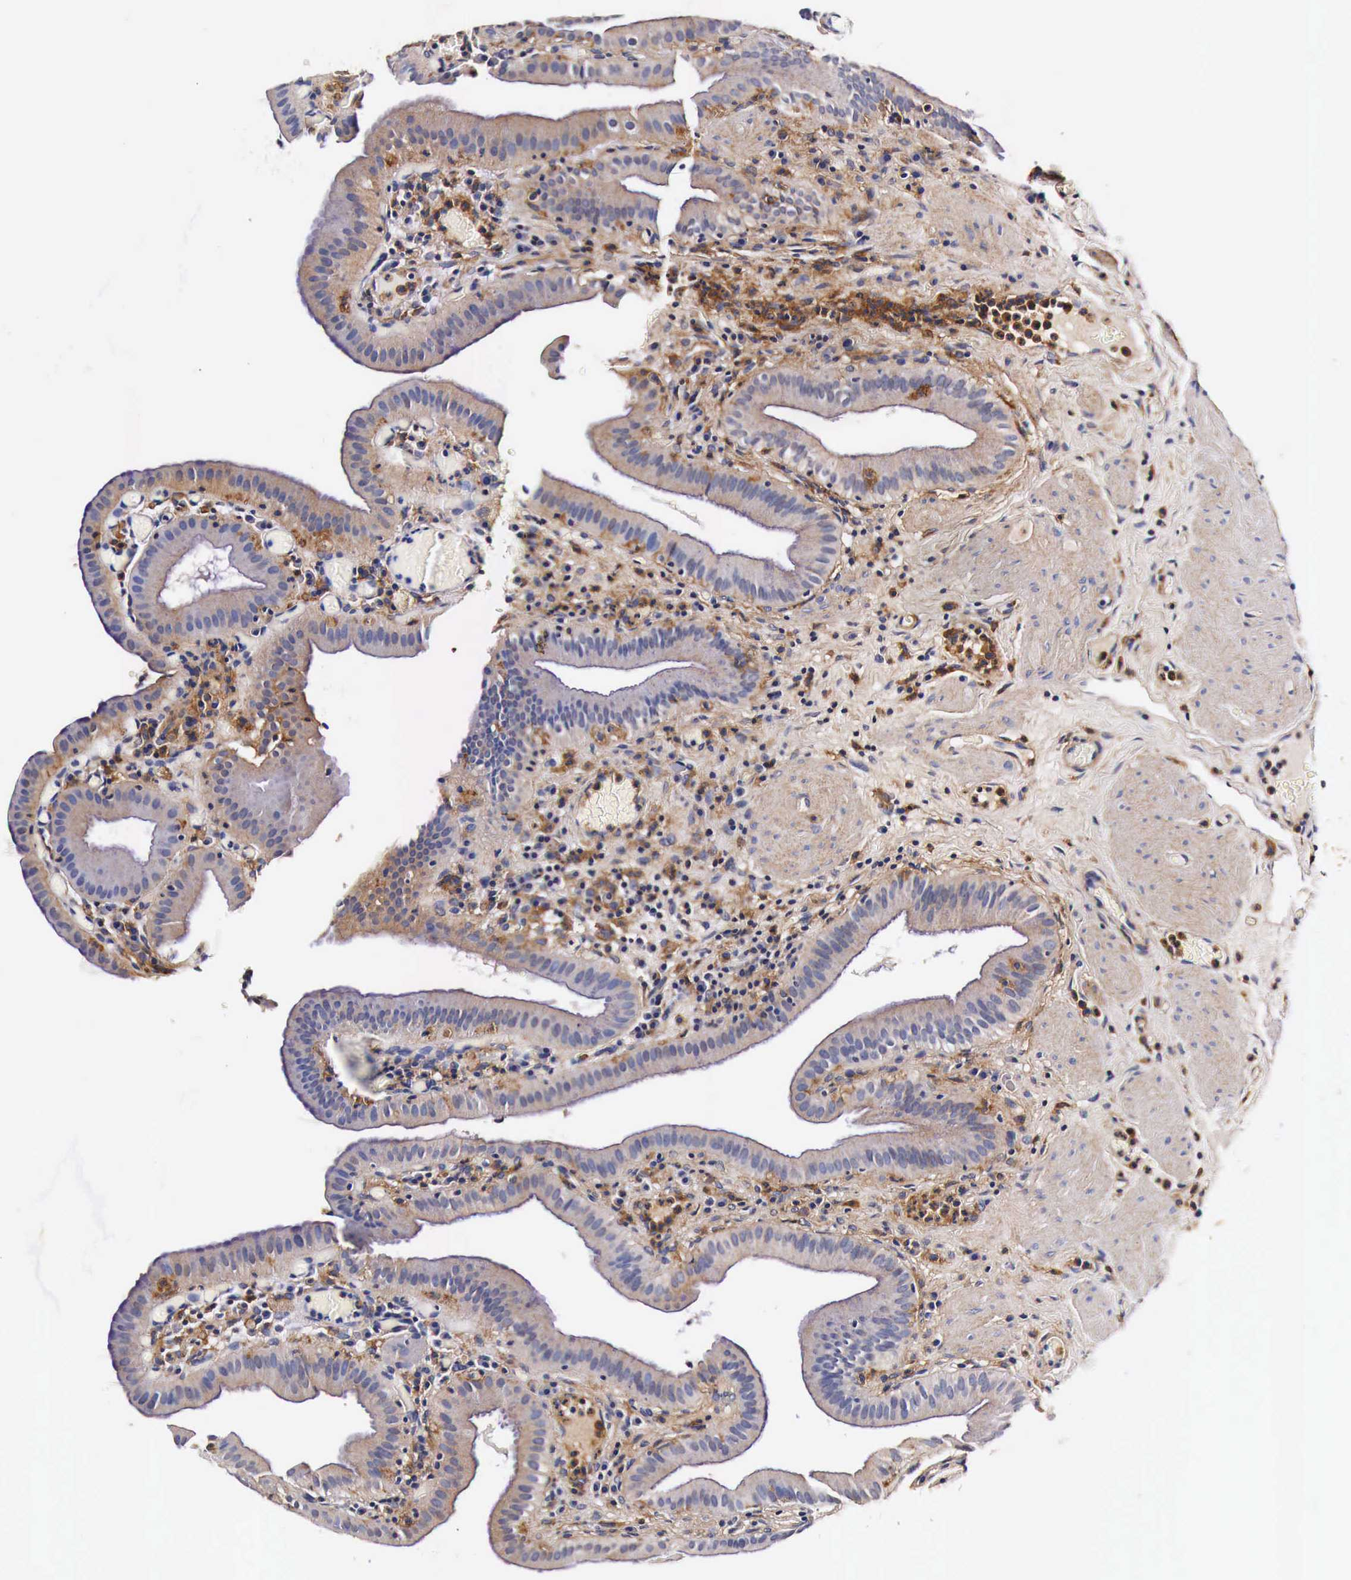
{"staining": {"intensity": "weak", "quantity": ">75%", "location": "cytoplasmic/membranous"}, "tissue": "gallbladder", "cell_type": "Glandular cells", "image_type": "normal", "snomed": [{"axis": "morphology", "description": "Normal tissue, NOS"}, {"axis": "topography", "description": "Gallbladder"}], "caption": "The immunohistochemical stain labels weak cytoplasmic/membranous expression in glandular cells of unremarkable gallbladder. Nuclei are stained in blue.", "gene": "RP2", "patient": {"sex": "female", "age": 76}}